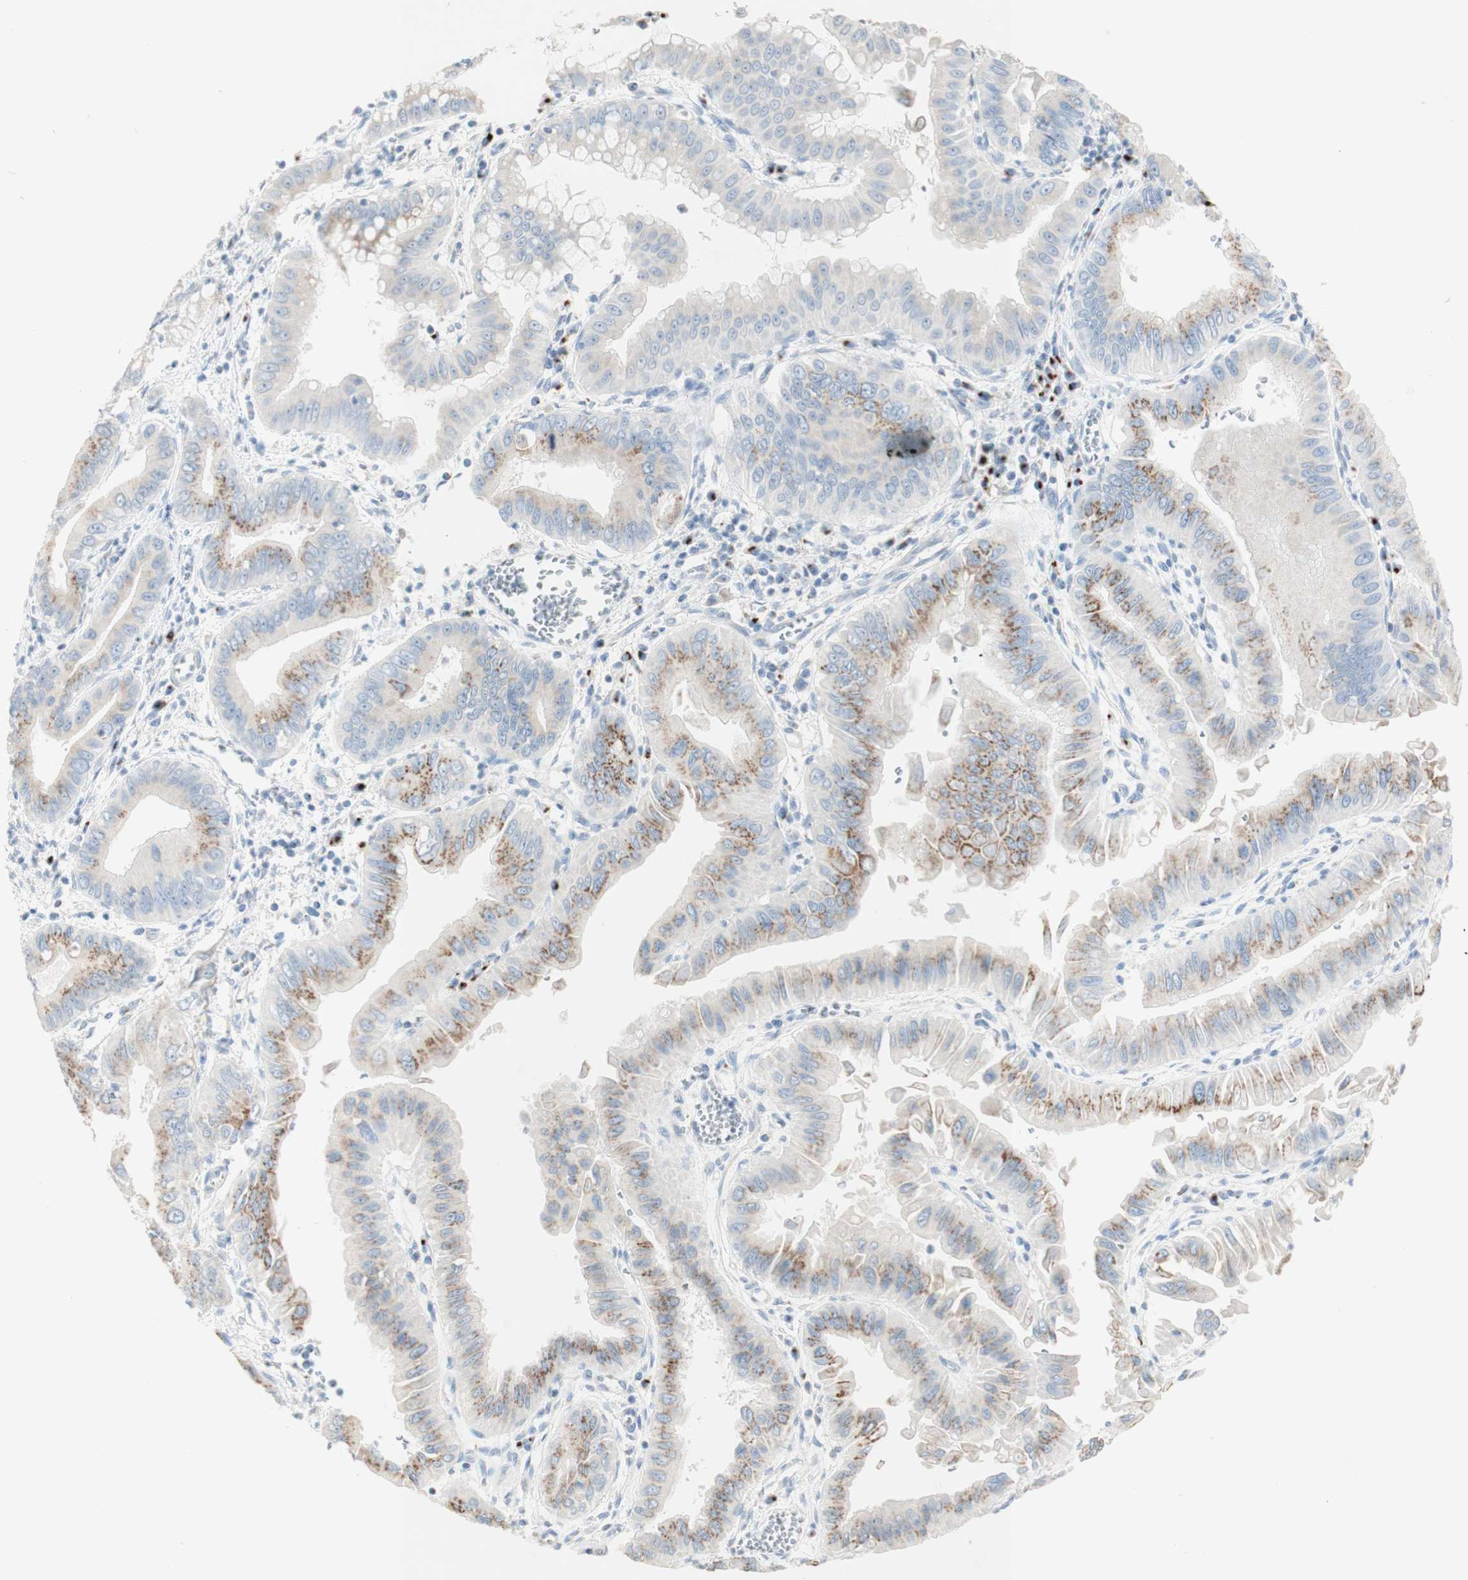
{"staining": {"intensity": "moderate", "quantity": "25%-75%", "location": "cytoplasmic/membranous"}, "tissue": "pancreatic cancer", "cell_type": "Tumor cells", "image_type": "cancer", "snomed": [{"axis": "morphology", "description": "Normal tissue, NOS"}, {"axis": "topography", "description": "Lymph node"}], "caption": "Pancreatic cancer stained with DAB (3,3'-diaminobenzidine) immunohistochemistry (IHC) shows medium levels of moderate cytoplasmic/membranous positivity in about 25%-75% of tumor cells.", "gene": "MANEA", "patient": {"sex": "male", "age": 50}}